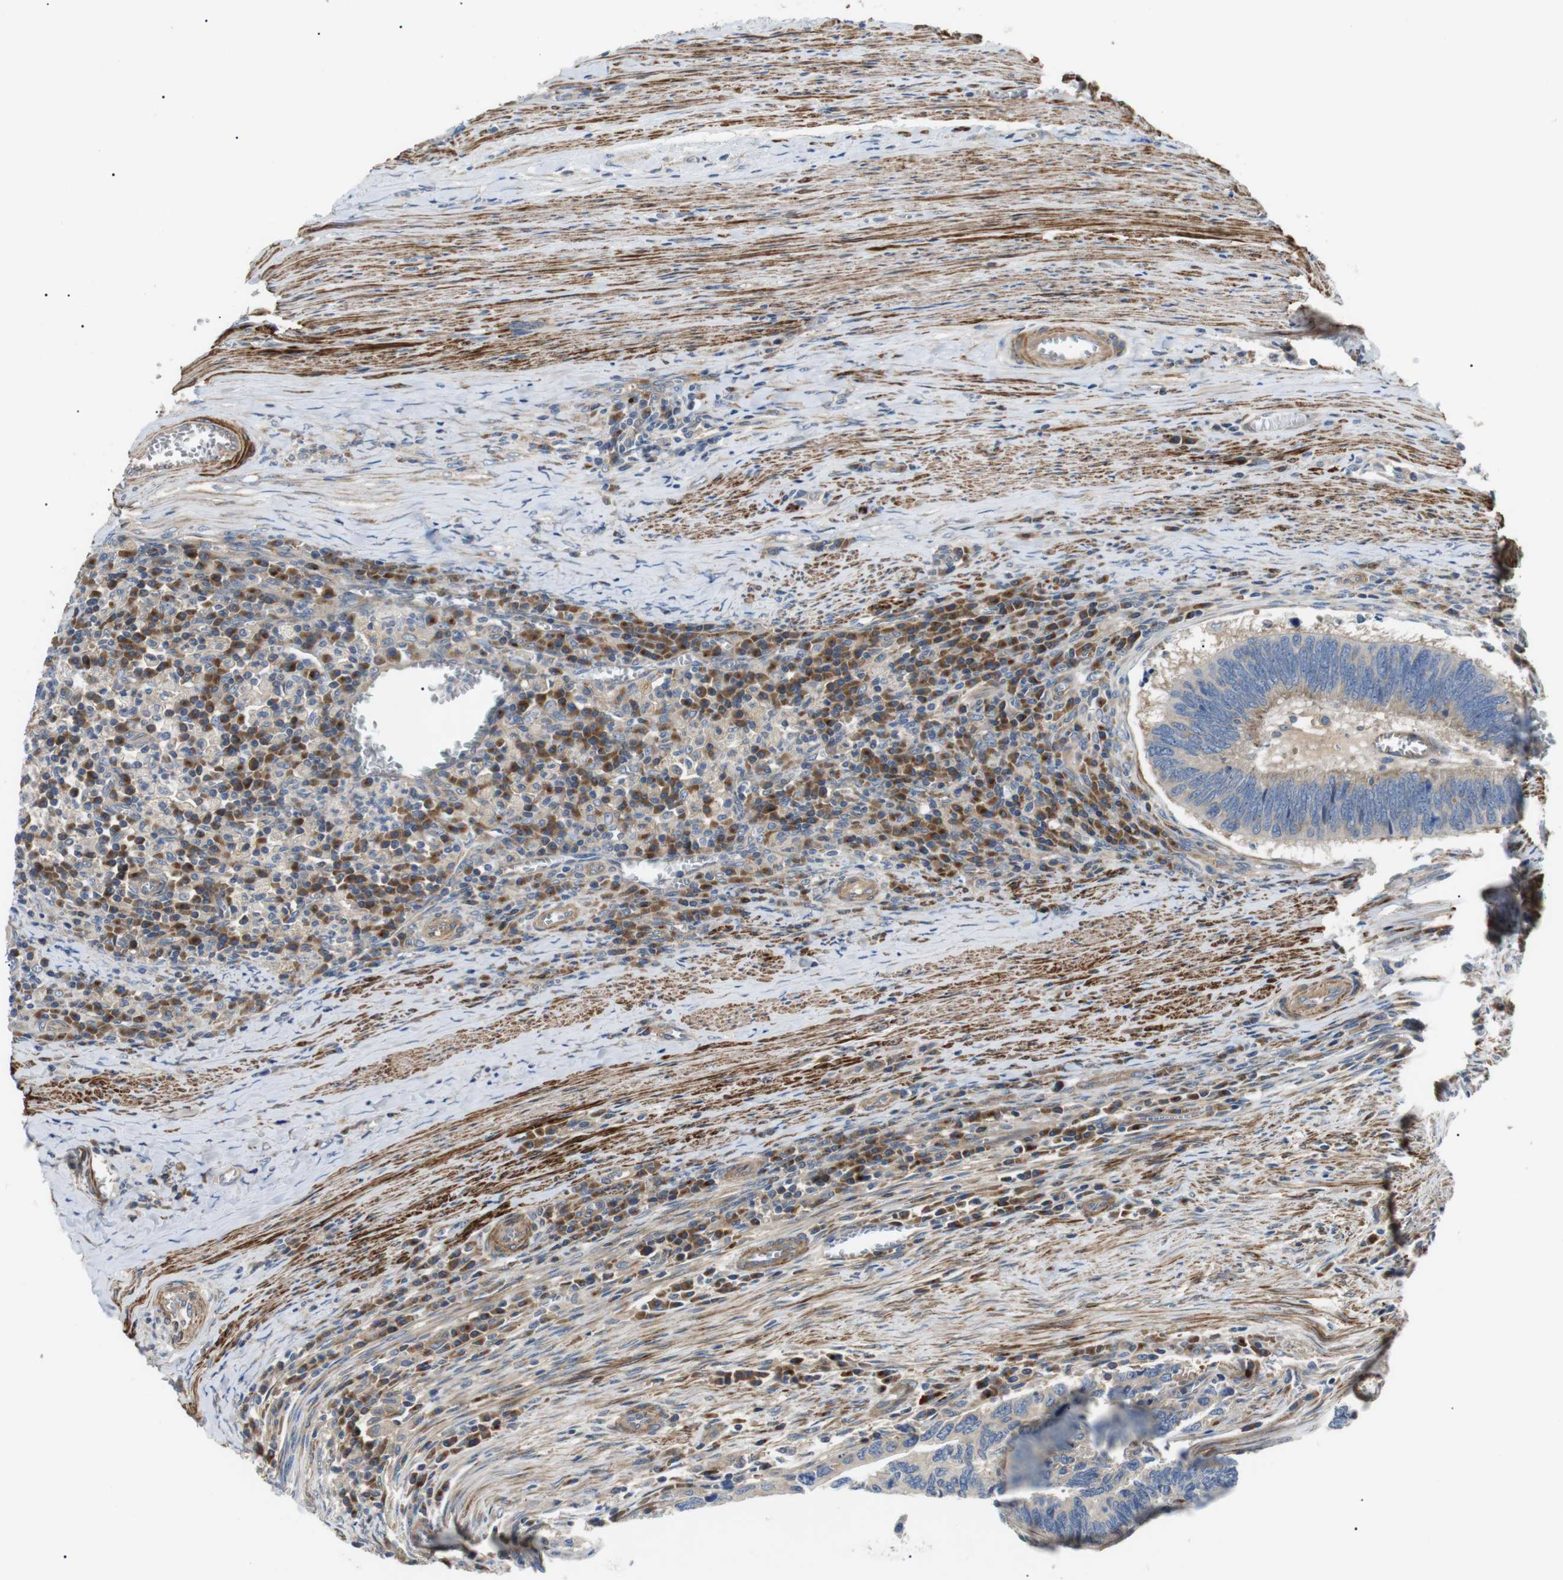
{"staining": {"intensity": "weak", "quantity": "<25%", "location": "cytoplasmic/membranous"}, "tissue": "colorectal cancer", "cell_type": "Tumor cells", "image_type": "cancer", "snomed": [{"axis": "morphology", "description": "Adenocarcinoma, NOS"}, {"axis": "topography", "description": "Colon"}], "caption": "This is an immunohistochemistry (IHC) histopathology image of colorectal adenocarcinoma. There is no staining in tumor cells.", "gene": "DIPK1A", "patient": {"sex": "male", "age": 72}}